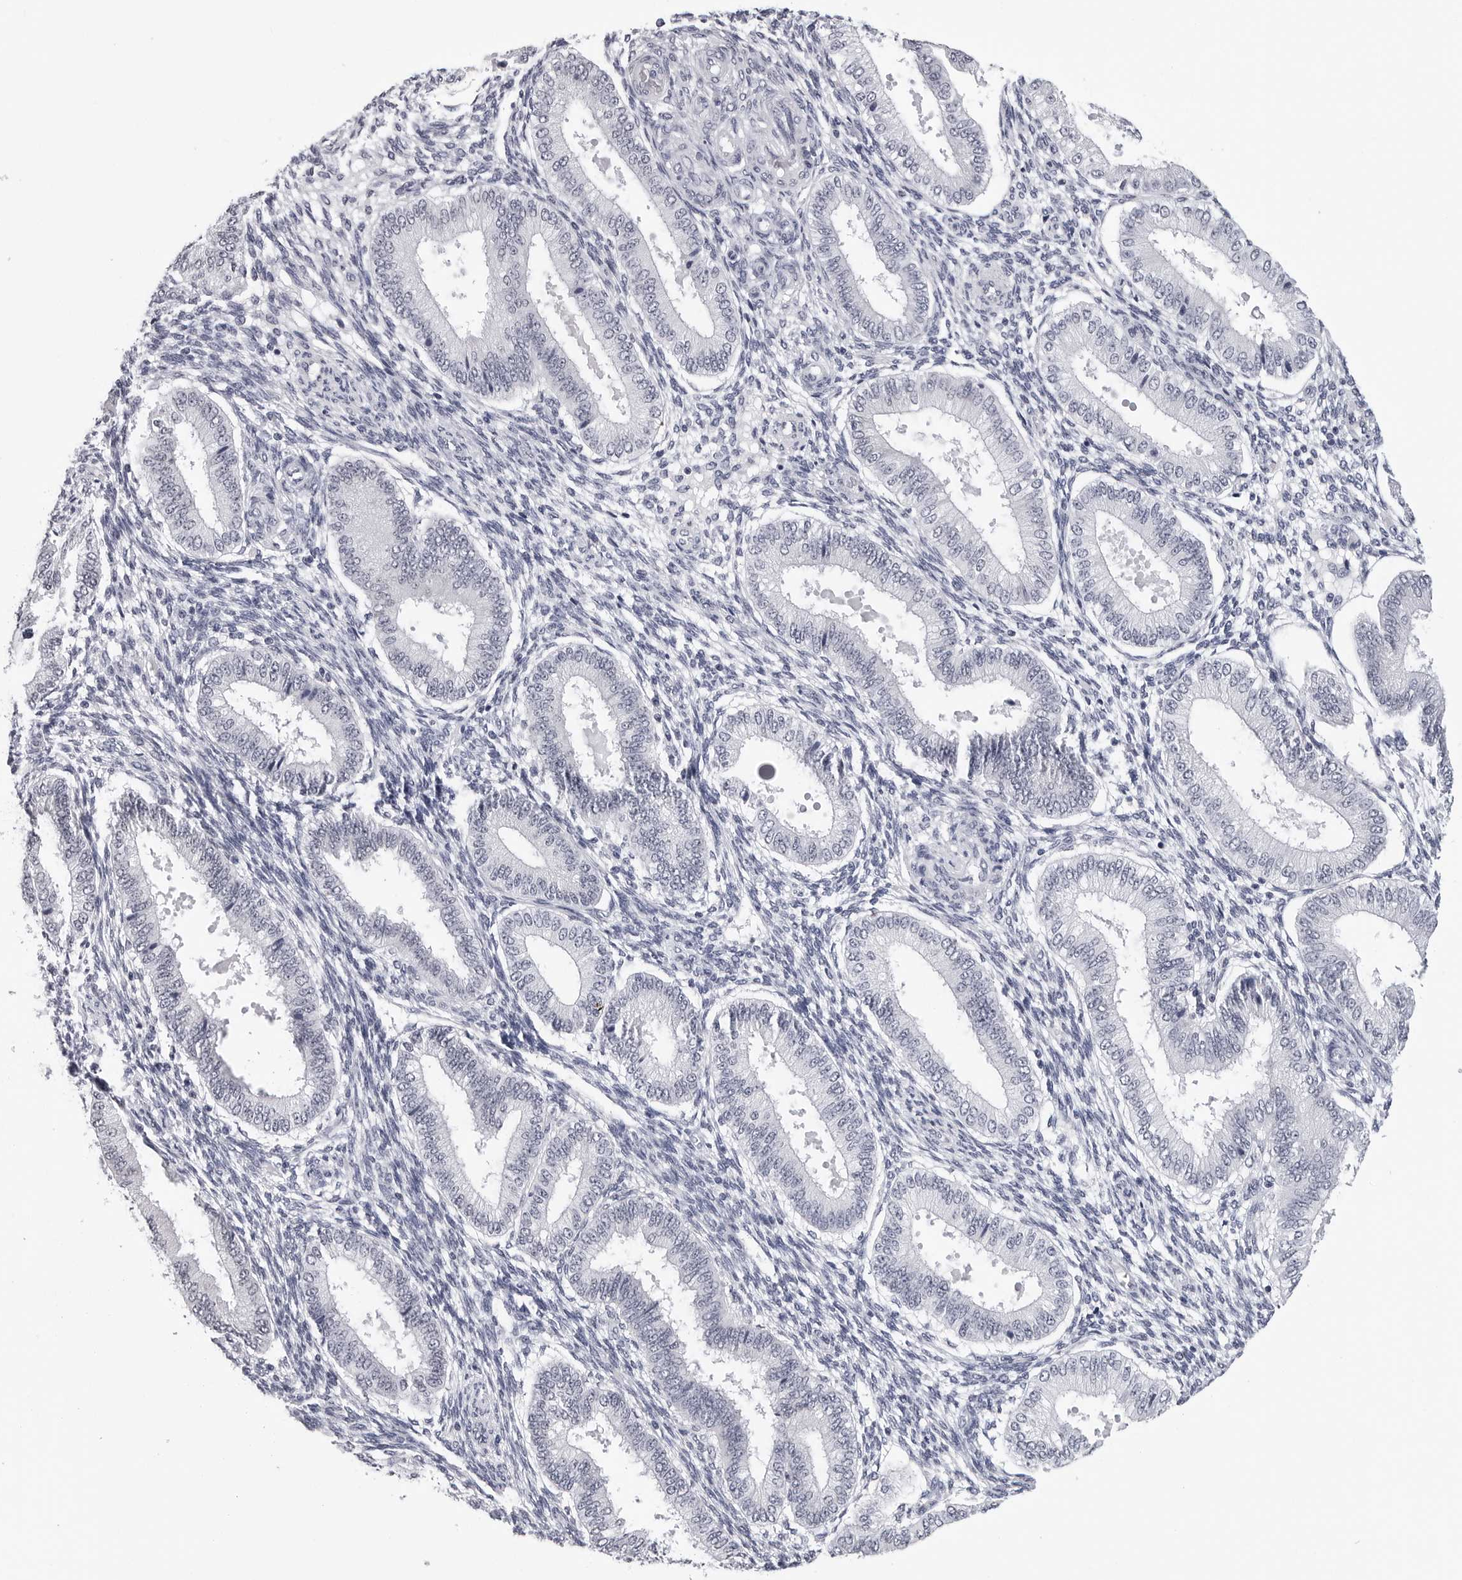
{"staining": {"intensity": "negative", "quantity": "none", "location": "none"}, "tissue": "endometrium", "cell_type": "Cells in endometrial stroma", "image_type": "normal", "snomed": [{"axis": "morphology", "description": "Normal tissue, NOS"}, {"axis": "topography", "description": "Endometrium"}], "caption": "The micrograph displays no significant expression in cells in endometrial stroma of endometrium.", "gene": "GNL2", "patient": {"sex": "female", "age": 39}}